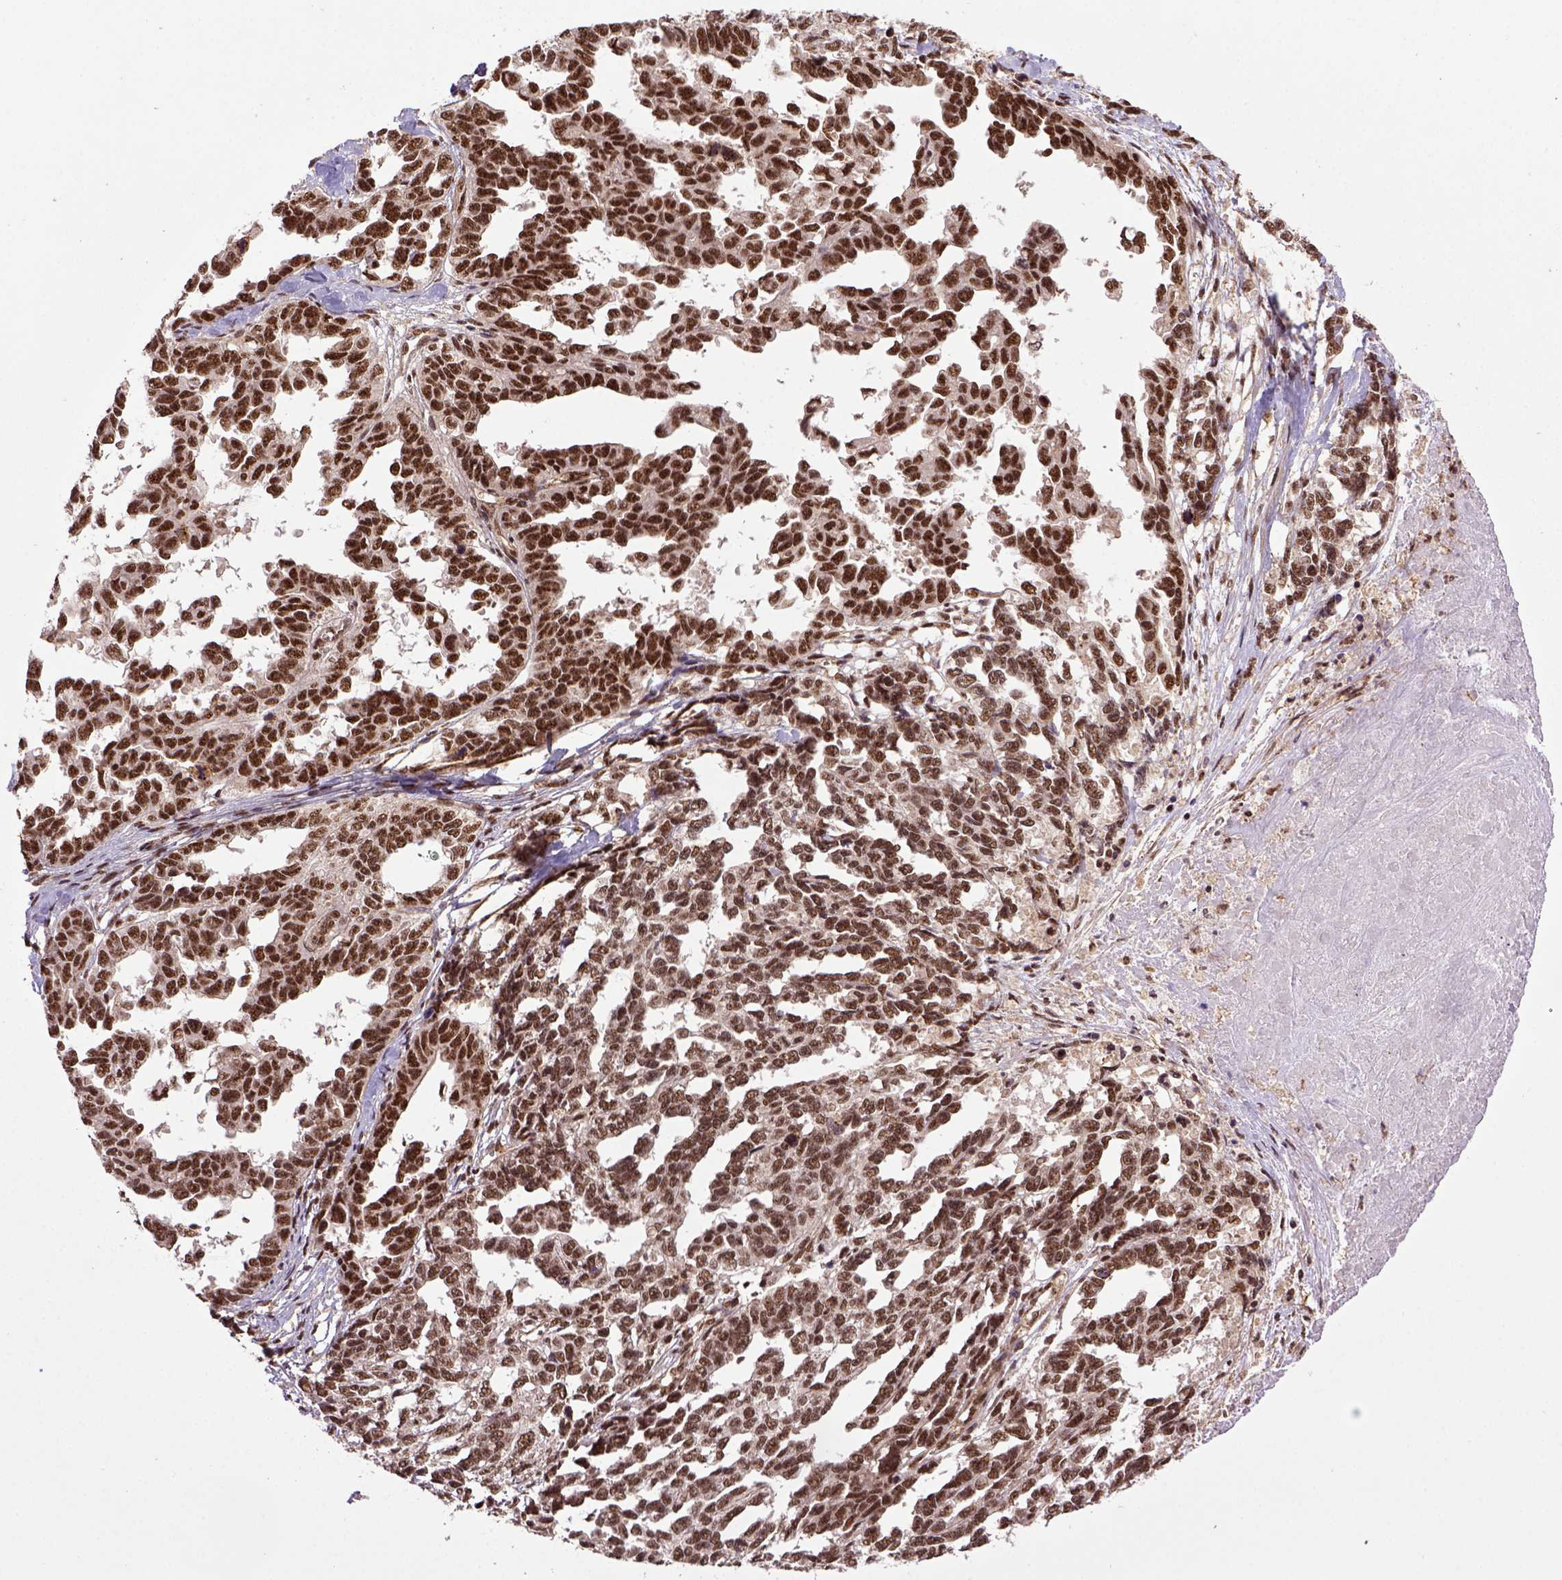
{"staining": {"intensity": "strong", "quantity": ">75%", "location": "nuclear"}, "tissue": "ovarian cancer", "cell_type": "Tumor cells", "image_type": "cancer", "snomed": [{"axis": "morphology", "description": "Cystadenocarcinoma, serous, NOS"}, {"axis": "topography", "description": "Ovary"}], "caption": "A brown stain labels strong nuclear positivity of a protein in ovarian serous cystadenocarcinoma tumor cells. Using DAB (3,3'-diaminobenzidine) (brown) and hematoxylin (blue) stains, captured at high magnification using brightfield microscopy.", "gene": "PPIG", "patient": {"sex": "female", "age": 69}}